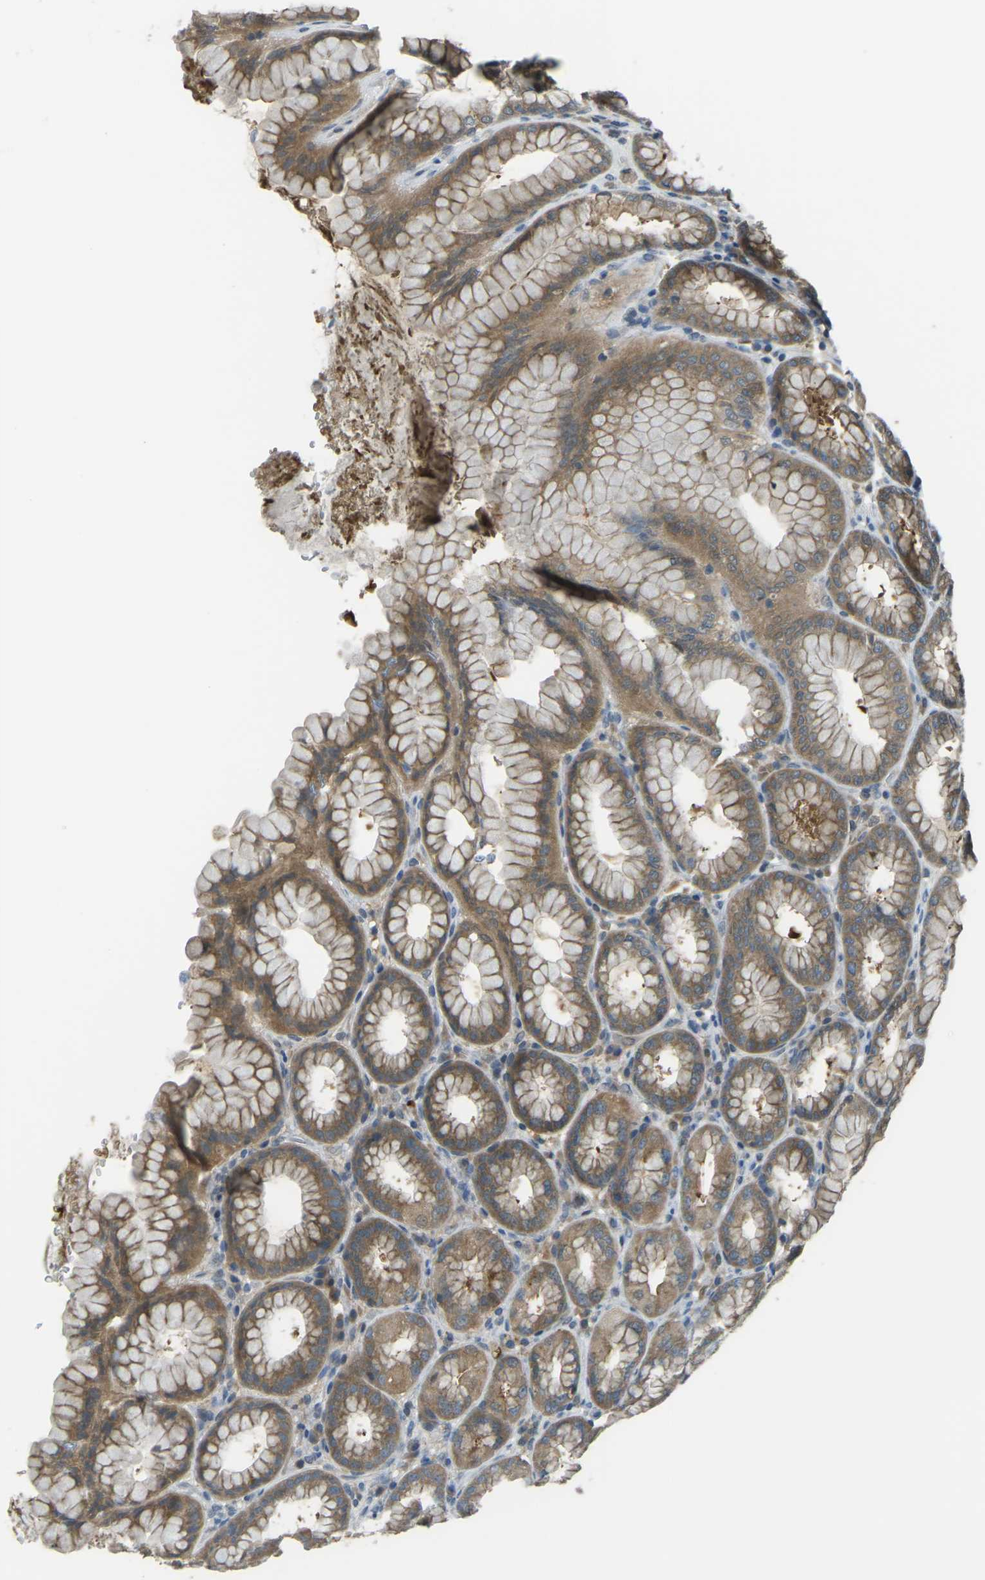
{"staining": {"intensity": "strong", "quantity": "25%-75%", "location": "cytoplasmic/membranous"}, "tissue": "stomach", "cell_type": "Glandular cells", "image_type": "normal", "snomed": [{"axis": "morphology", "description": "Normal tissue, NOS"}, {"axis": "topography", "description": "Stomach, upper"}], "caption": "An immunohistochemistry (IHC) histopathology image of benign tissue is shown. Protein staining in brown highlights strong cytoplasmic/membranous positivity in stomach within glandular cells. (Brightfield microscopy of DAB IHC at high magnification).", "gene": "PIEZO2", "patient": {"sex": "female", "age": 56}}